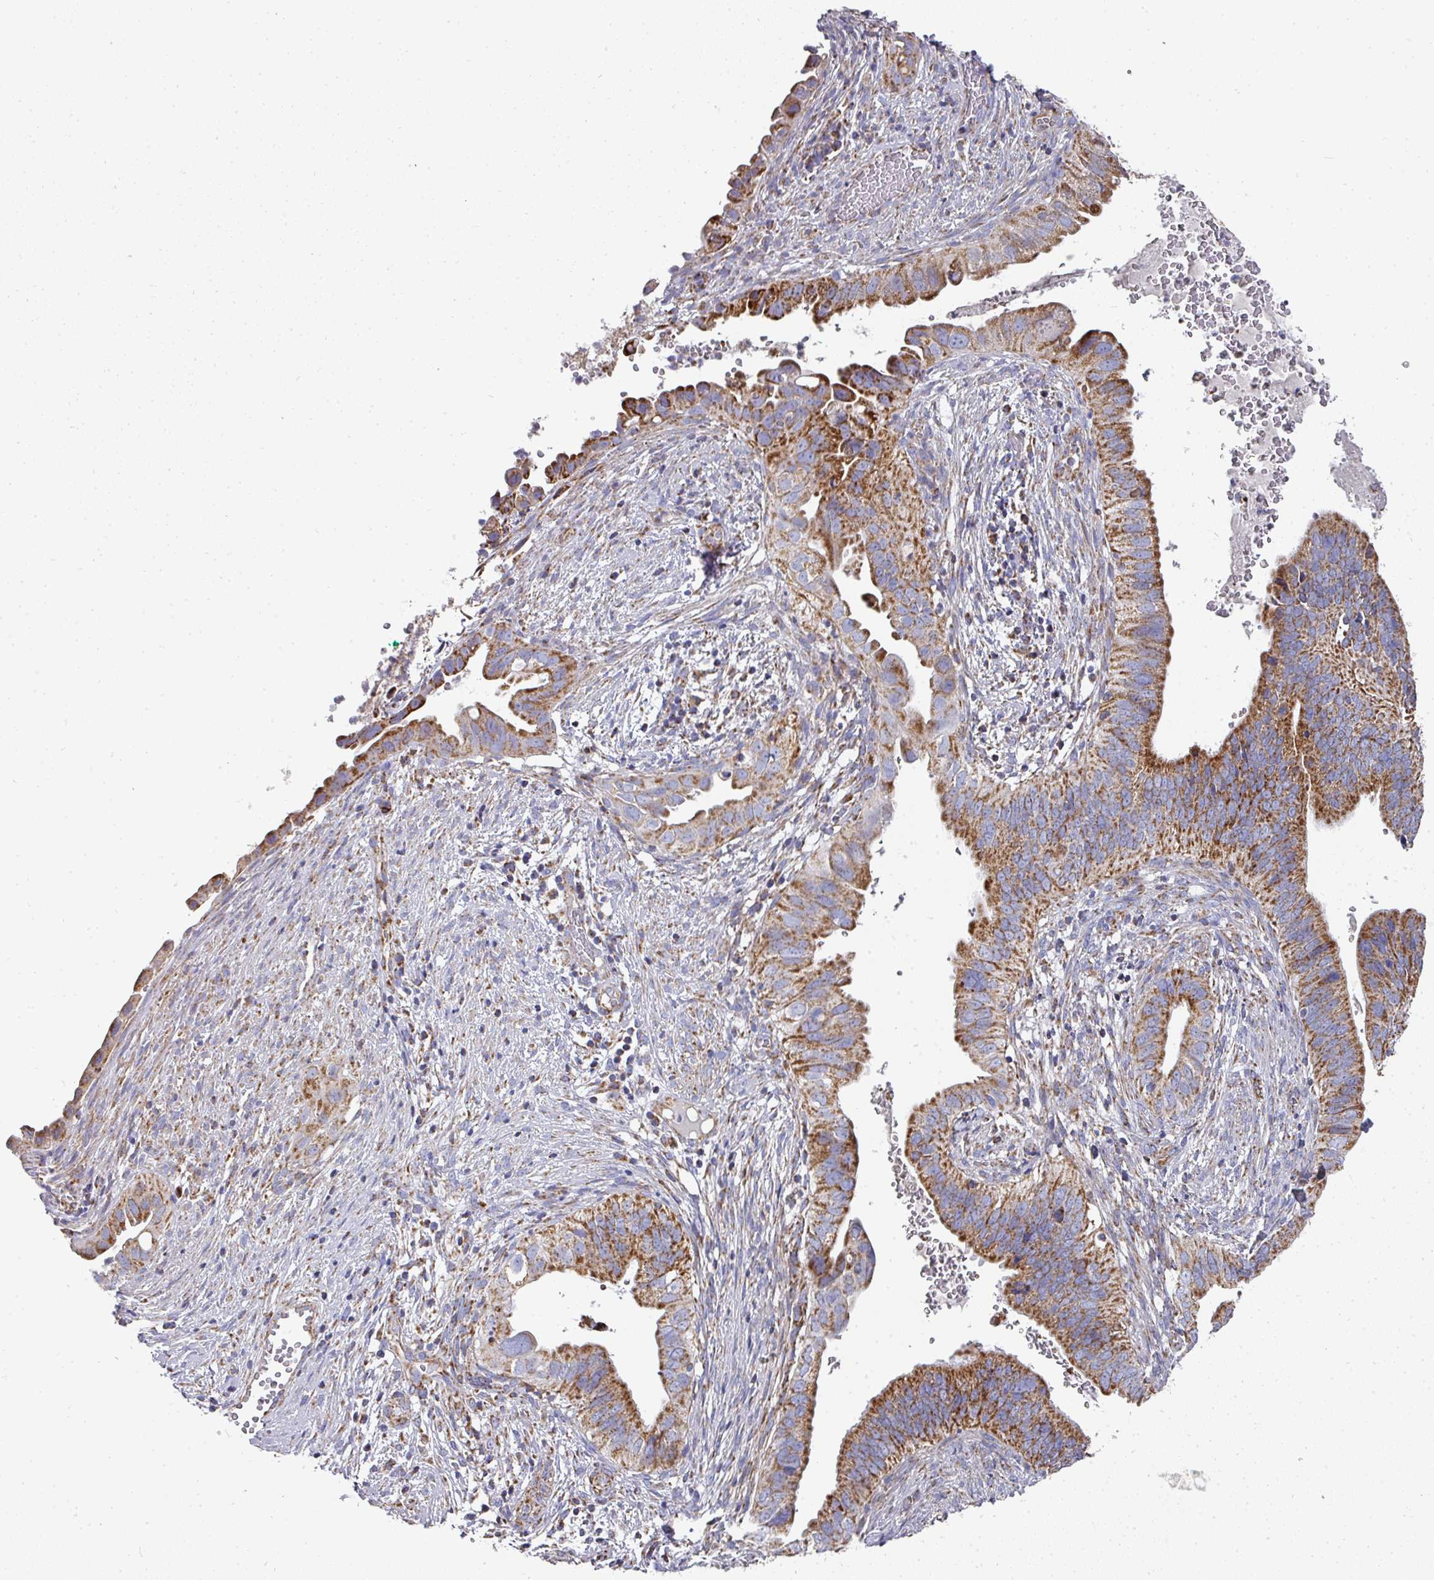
{"staining": {"intensity": "strong", "quantity": ">75%", "location": "cytoplasmic/membranous"}, "tissue": "cervical cancer", "cell_type": "Tumor cells", "image_type": "cancer", "snomed": [{"axis": "morphology", "description": "Adenocarcinoma, NOS"}, {"axis": "topography", "description": "Cervix"}], "caption": "The histopathology image shows immunohistochemical staining of adenocarcinoma (cervical). There is strong cytoplasmic/membranous expression is present in approximately >75% of tumor cells. (DAB (3,3'-diaminobenzidine) IHC, brown staining for protein, blue staining for nuclei).", "gene": "UQCRFS1", "patient": {"sex": "female", "age": 42}}